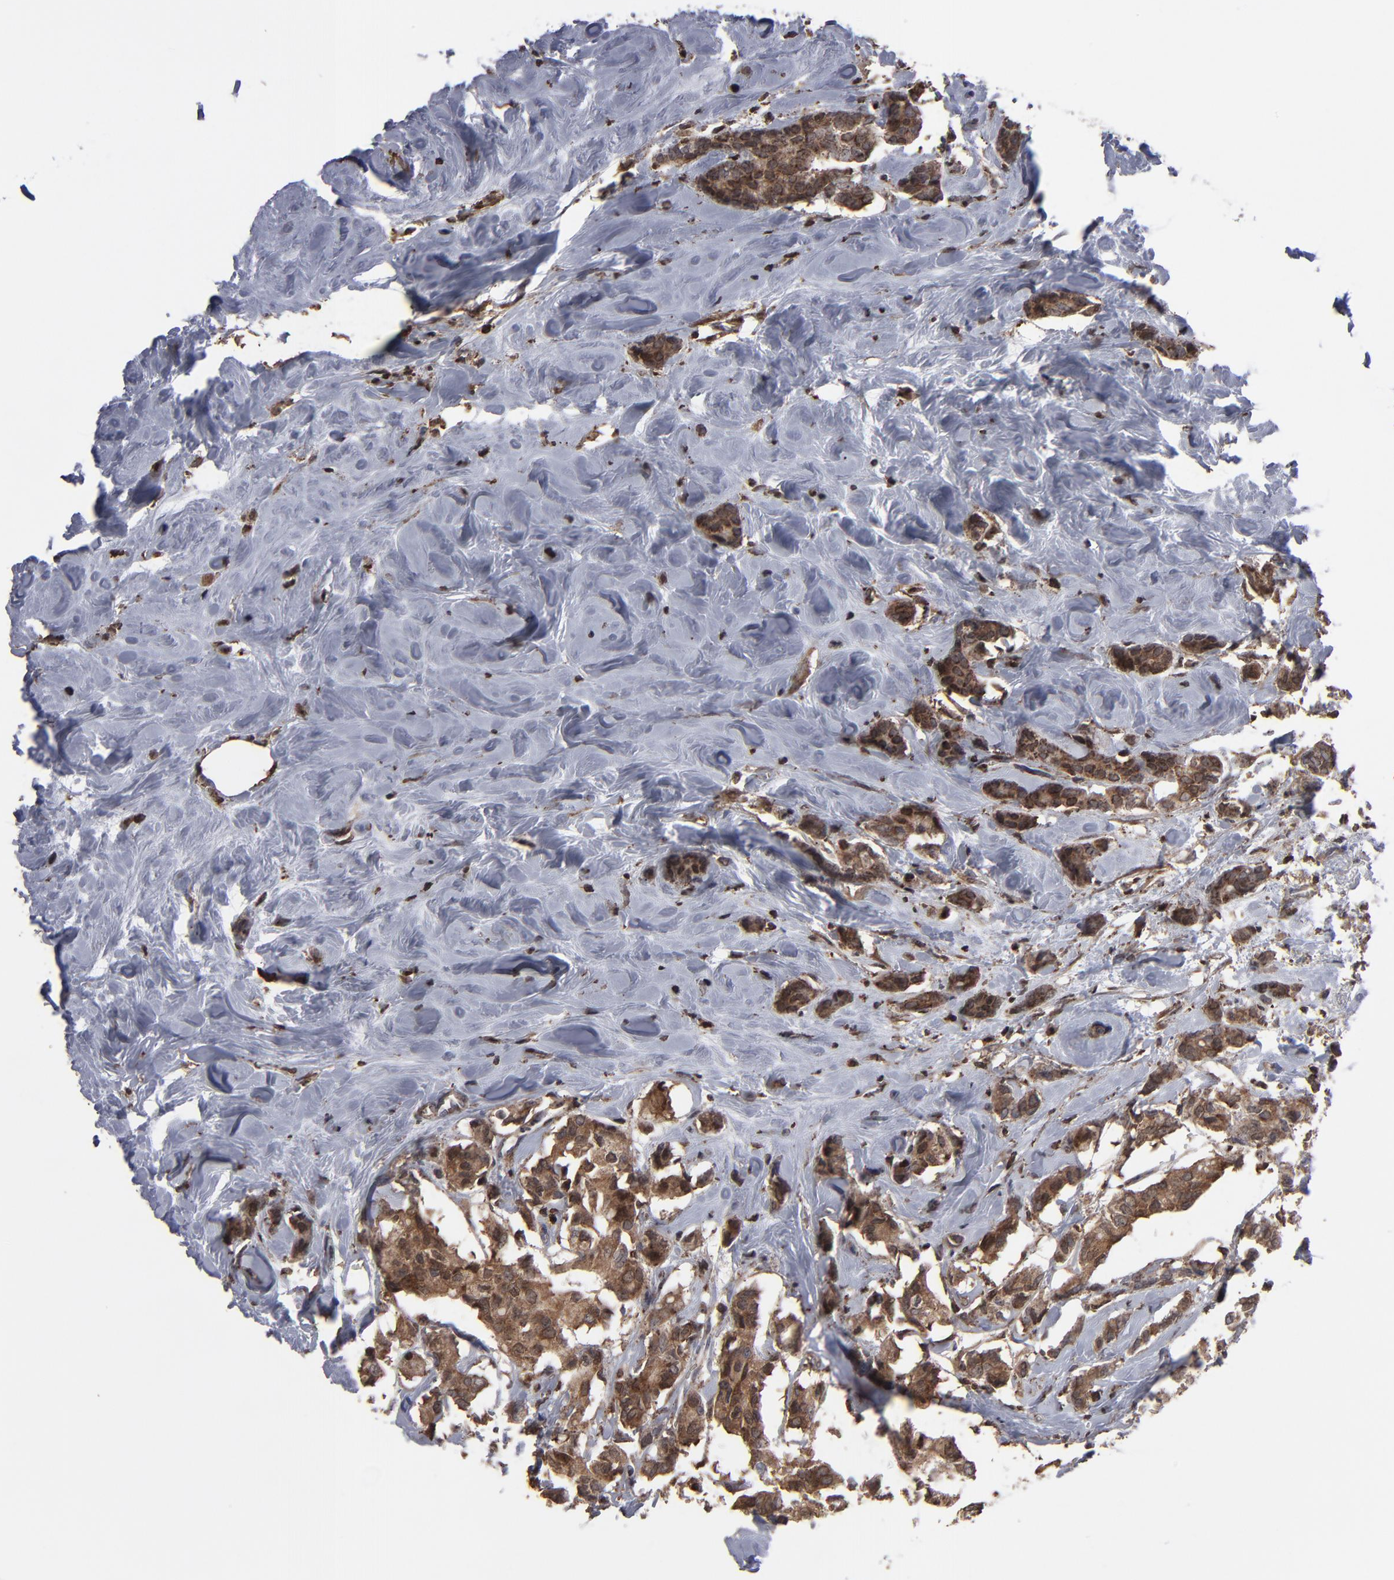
{"staining": {"intensity": "strong", "quantity": ">75%", "location": "cytoplasmic/membranous,nuclear"}, "tissue": "breast cancer", "cell_type": "Tumor cells", "image_type": "cancer", "snomed": [{"axis": "morphology", "description": "Duct carcinoma"}, {"axis": "topography", "description": "Breast"}], "caption": "Protein staining of breast cancer (intraductal carcinoma) tissue exhibits strong cytoplasmic/membranous and nuclear expression in approximately >75% of tumor cells.", "gene": "KIAA2026", "patient": {"sex": "female", "age": 84}}